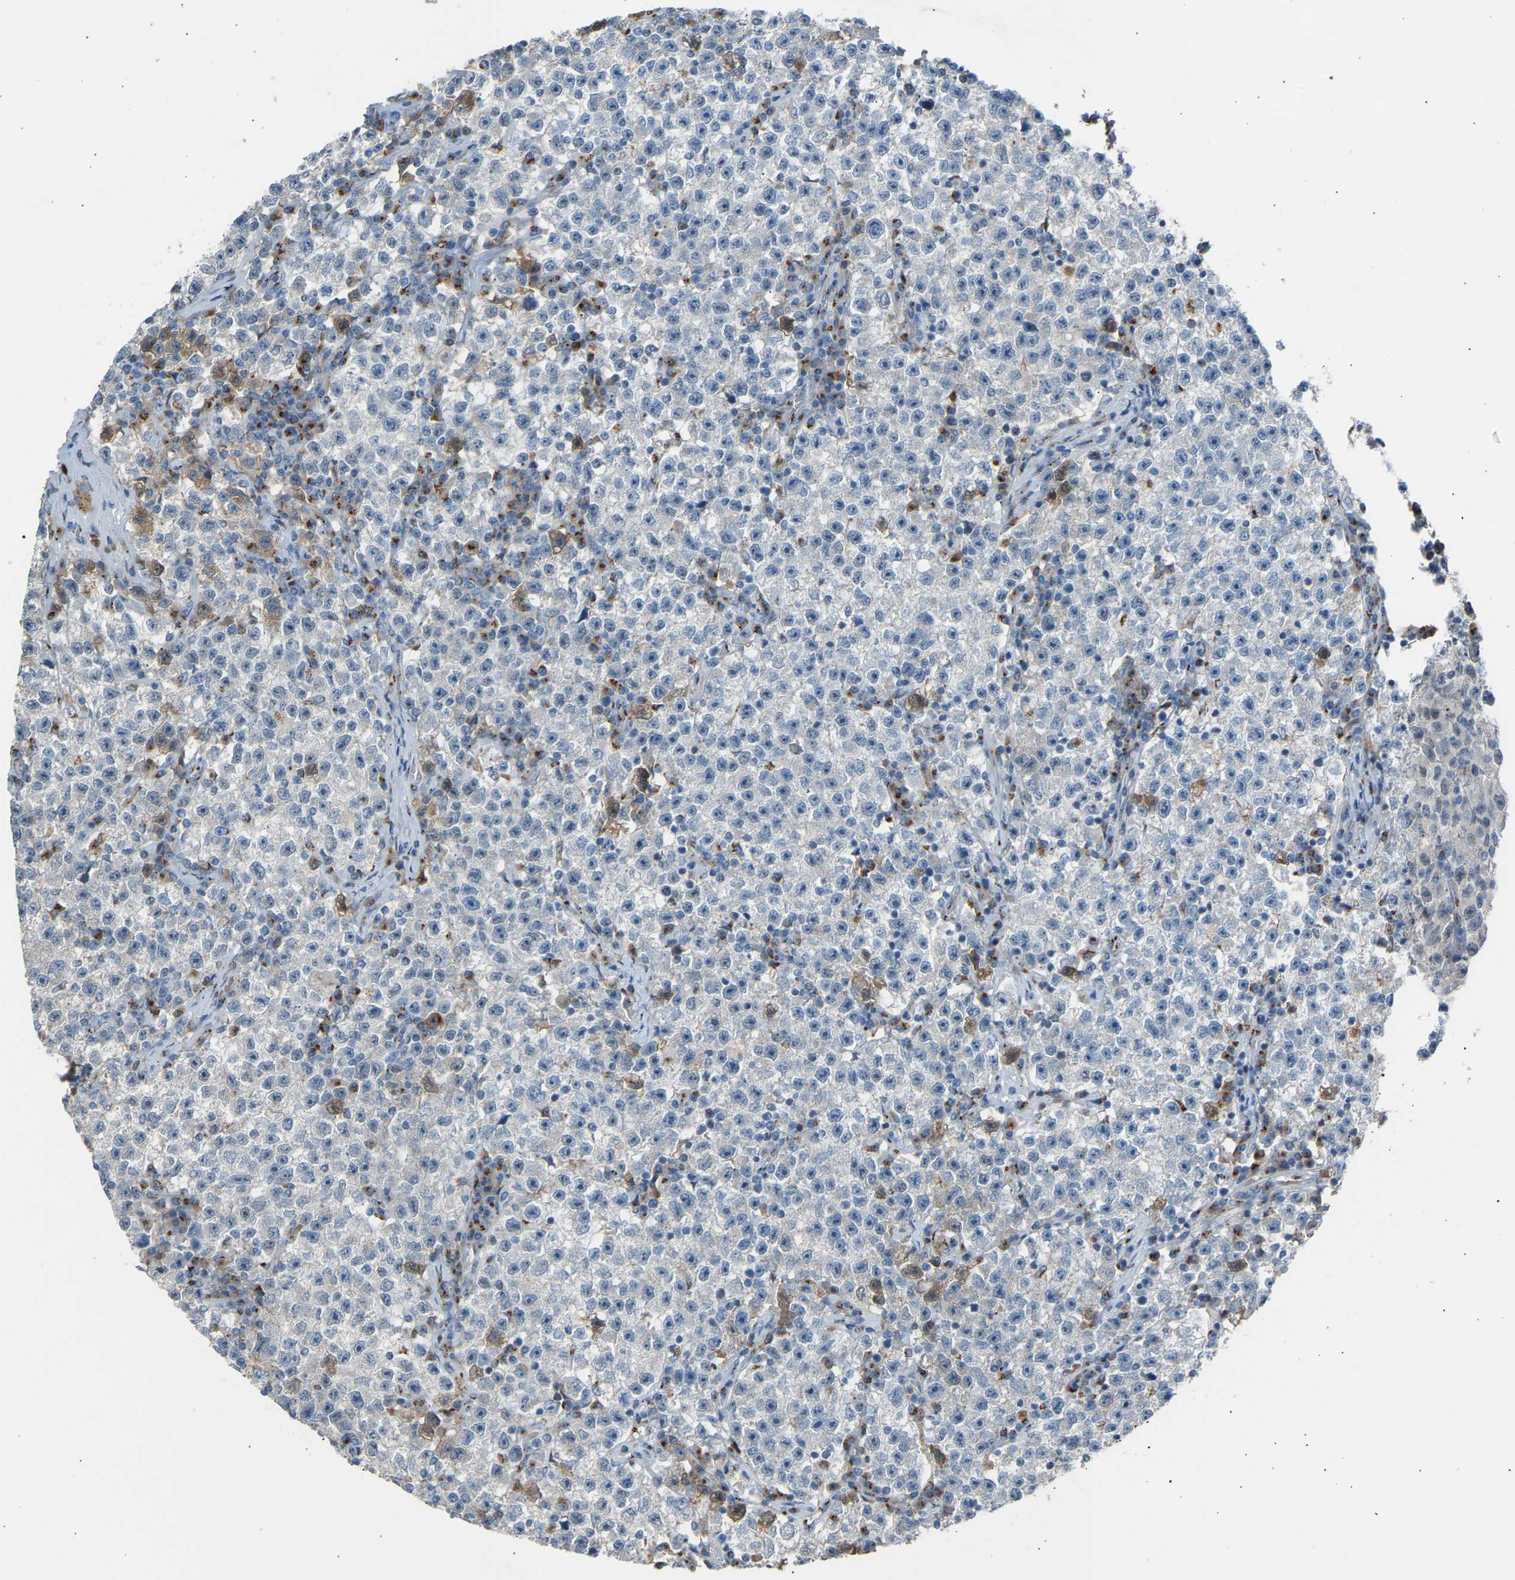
{"staining": {"intensity": "negative", "quantity": "none", "location": "none"}, "tissue": "testis cancer", "cell_type": "Tumor cells", "image_type": "cancer", "snomed": [{"axis": "morphology", "description": "Seminoma, NOS"}, {"axis": "topography", "description": "Testis"}], "caption": "Histopathology image shows no significant protein expression in tumor cells of testis cancer (seminoma).", "gene": "CYREN", "patient": {"sex": "male", "age": 22}}